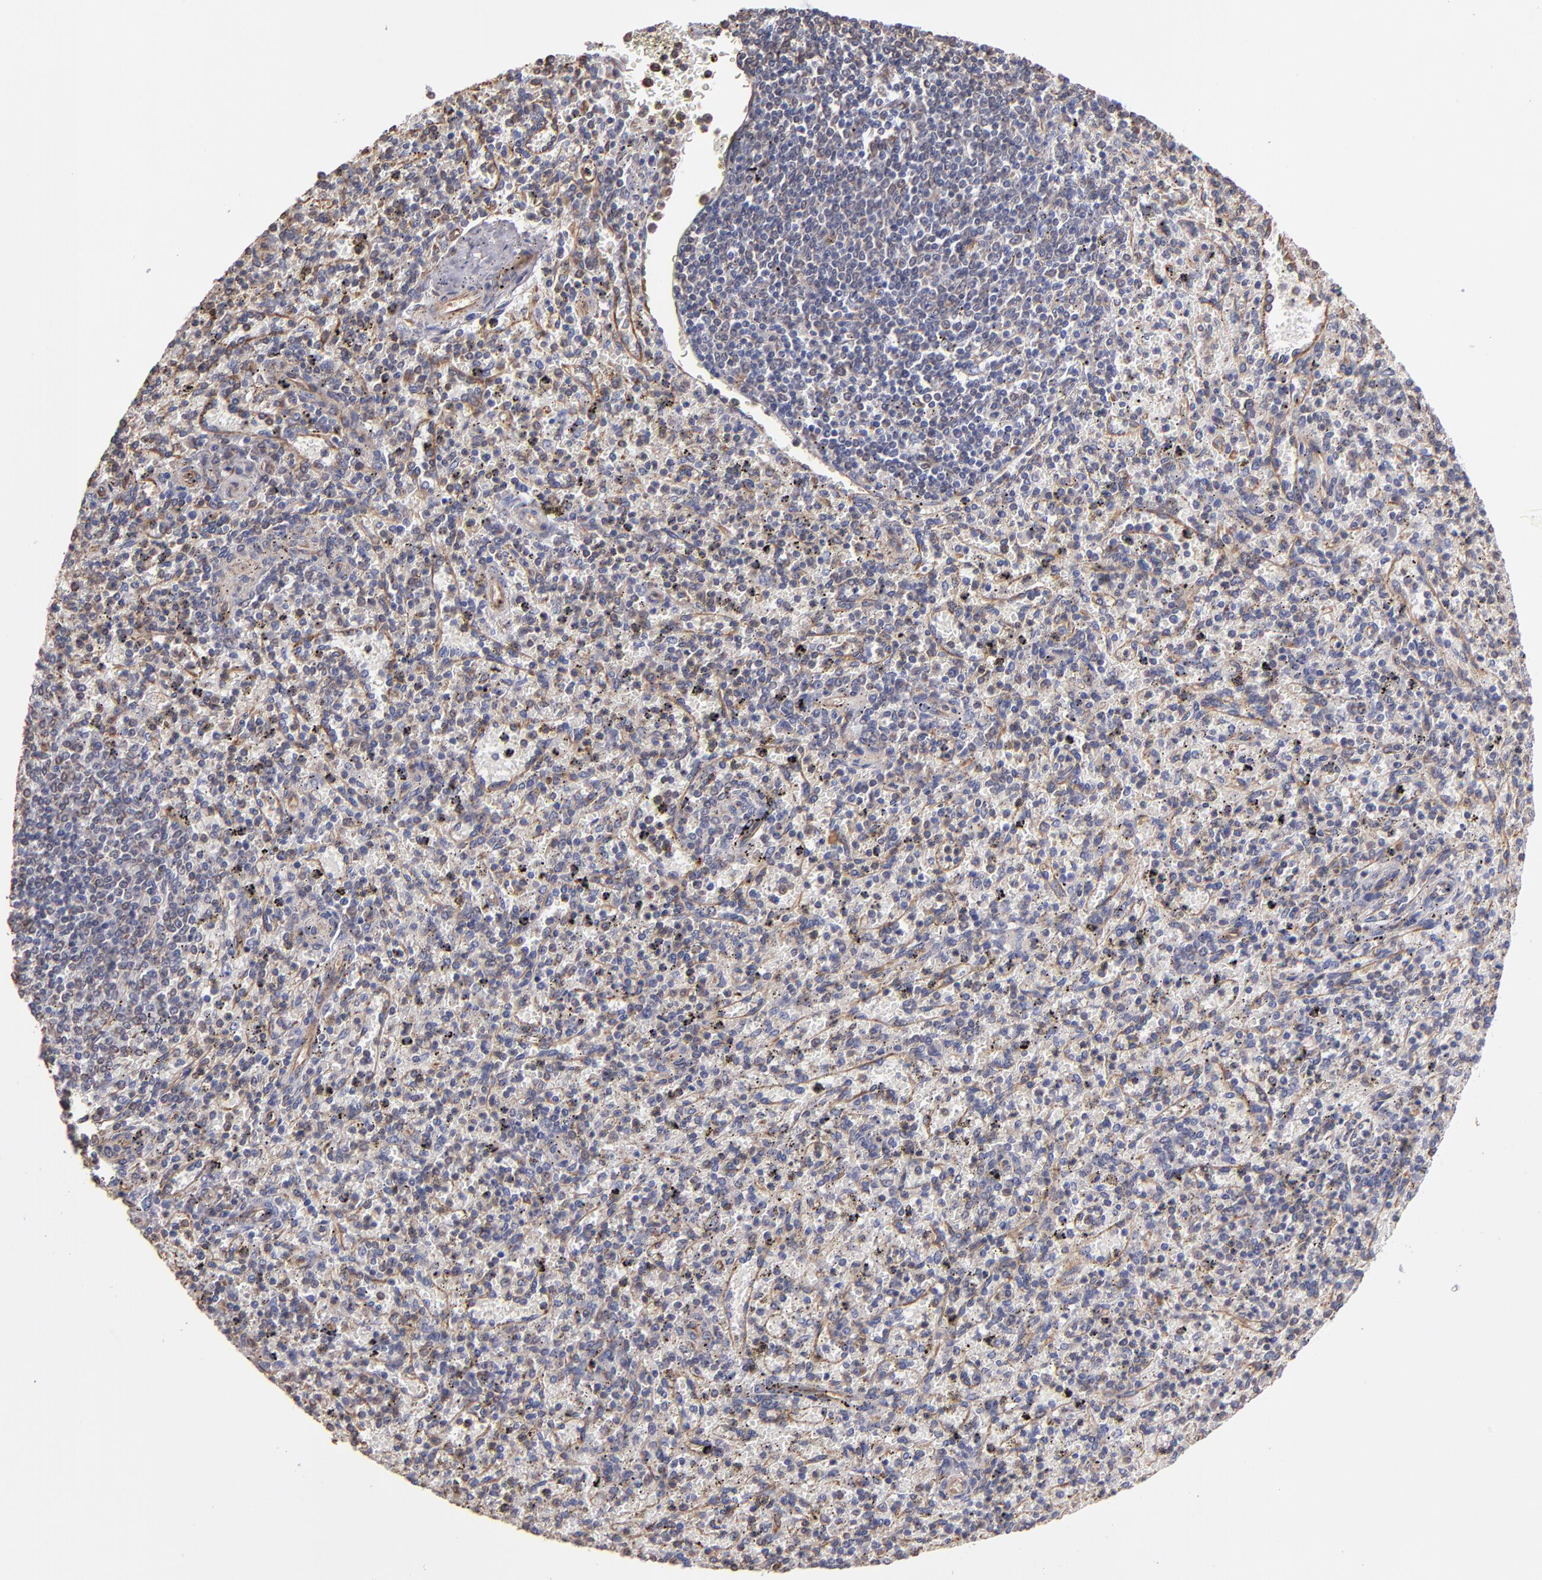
{"staining": {"intensity": "negative", "quantity": "none", "location": "none"}, "tissue": "spleen", "cell_type": "Cells in red pulp", "image_type": "normal", "snomed": [{"axis": "morphology", "description": "Normal tissue, NOS"}, {"axis": "topography", "description": "Spleen"}], "caption": "Cells in red pulp show no significant protein positivity in unremarkable spleen.", "gene": "ABCC1", "patient": {"sex": "male", "age": 72}}